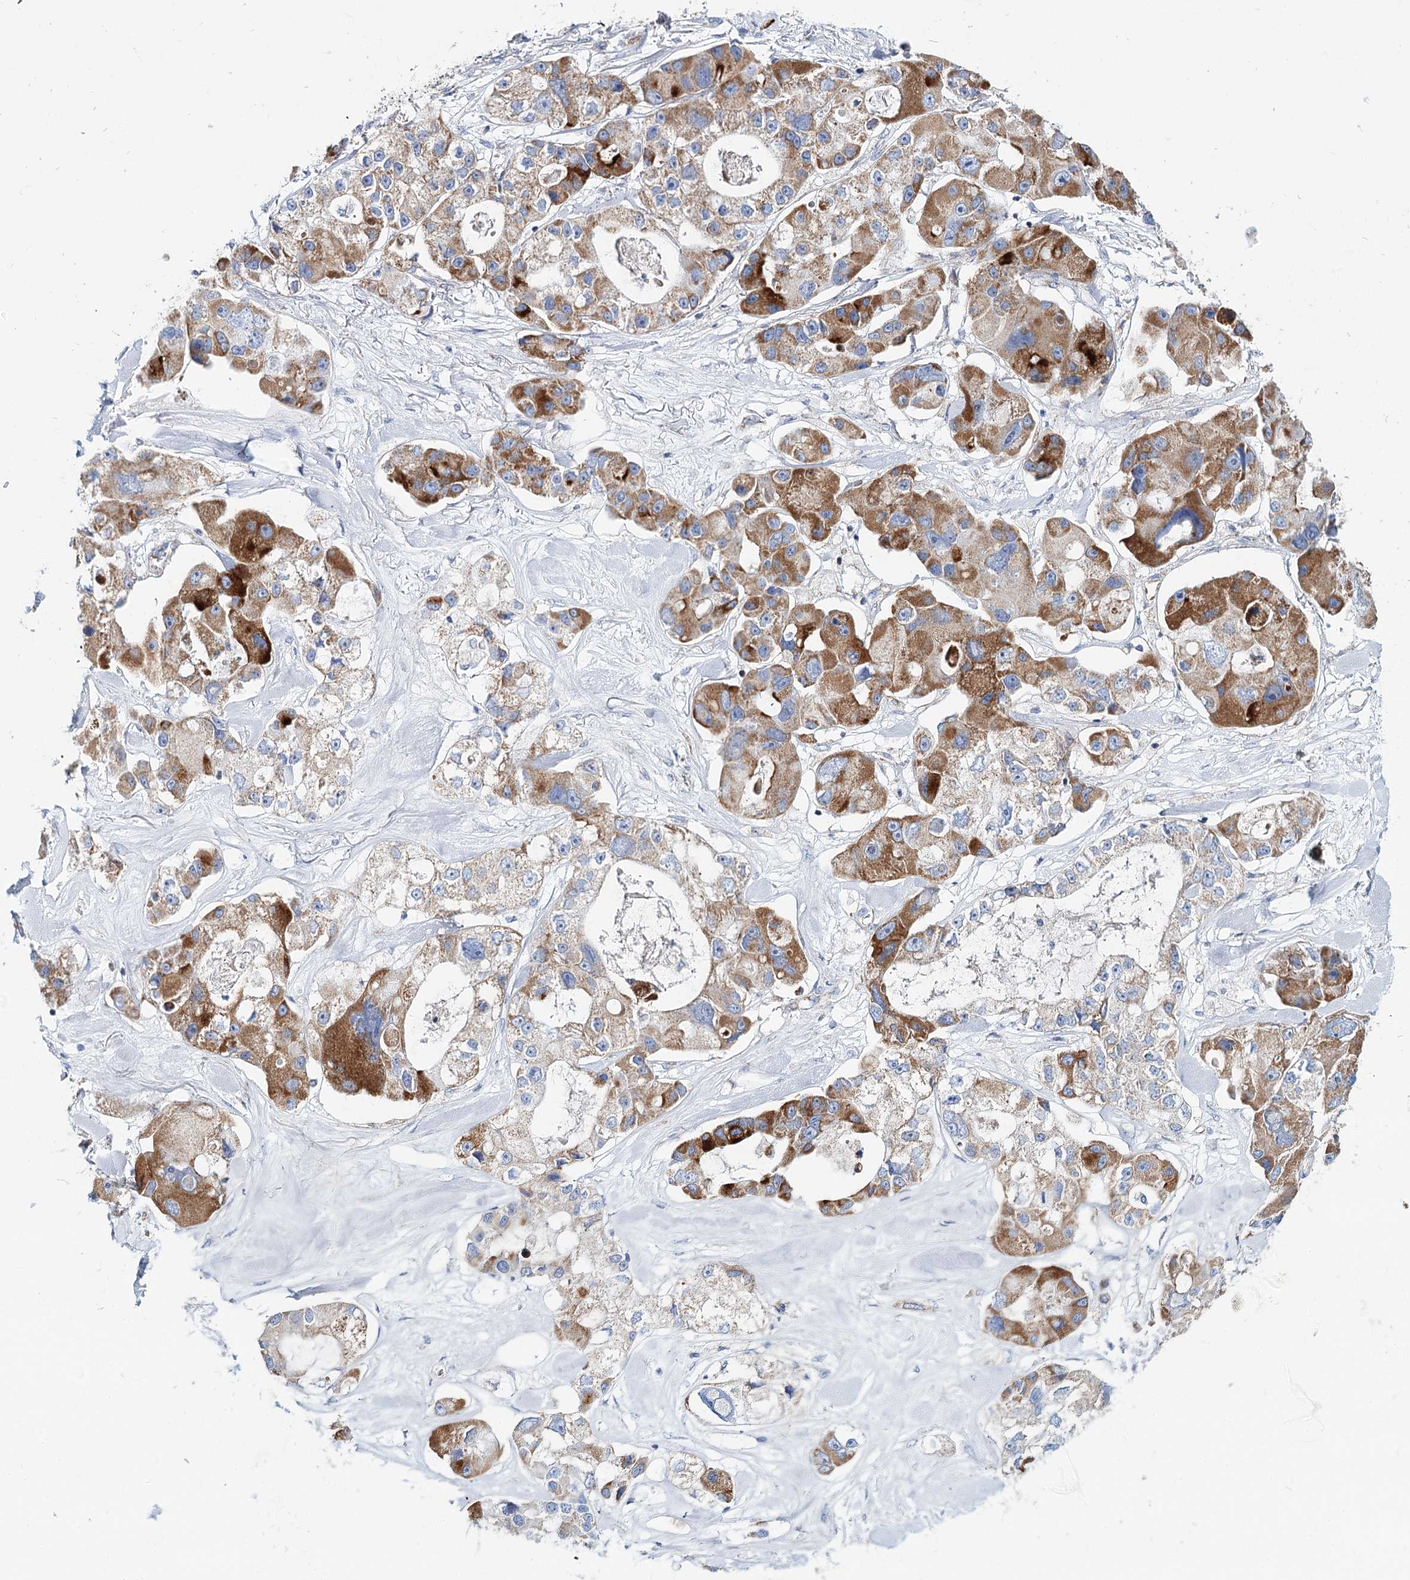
{"staining": {"intensity": "strong", "quantity": "25%-75%", "location": "cytoplasmic/membranous"}, "tissue": "lung cancer", "cell_type": "Tumor cells", "image_type": "cancer", "snomed": [{"axis": "morphology", "description": "Adenocarcinoma, NOS"}, {"axis": "topography", "description": "Lung"}], "caption": "Immunohistochemistry (DAB (3,3'-diaminobenzidine)) staining of lung adenocarcinoma reveals strong cytoplasmic/membranous protein expression in approximately 25%-75% of tumor cells. (brown staining indicates protein expression, while blue staining denotes nuclei).", "gene": "MCCC2", "patient": {"sex": "female", "age": 54}}